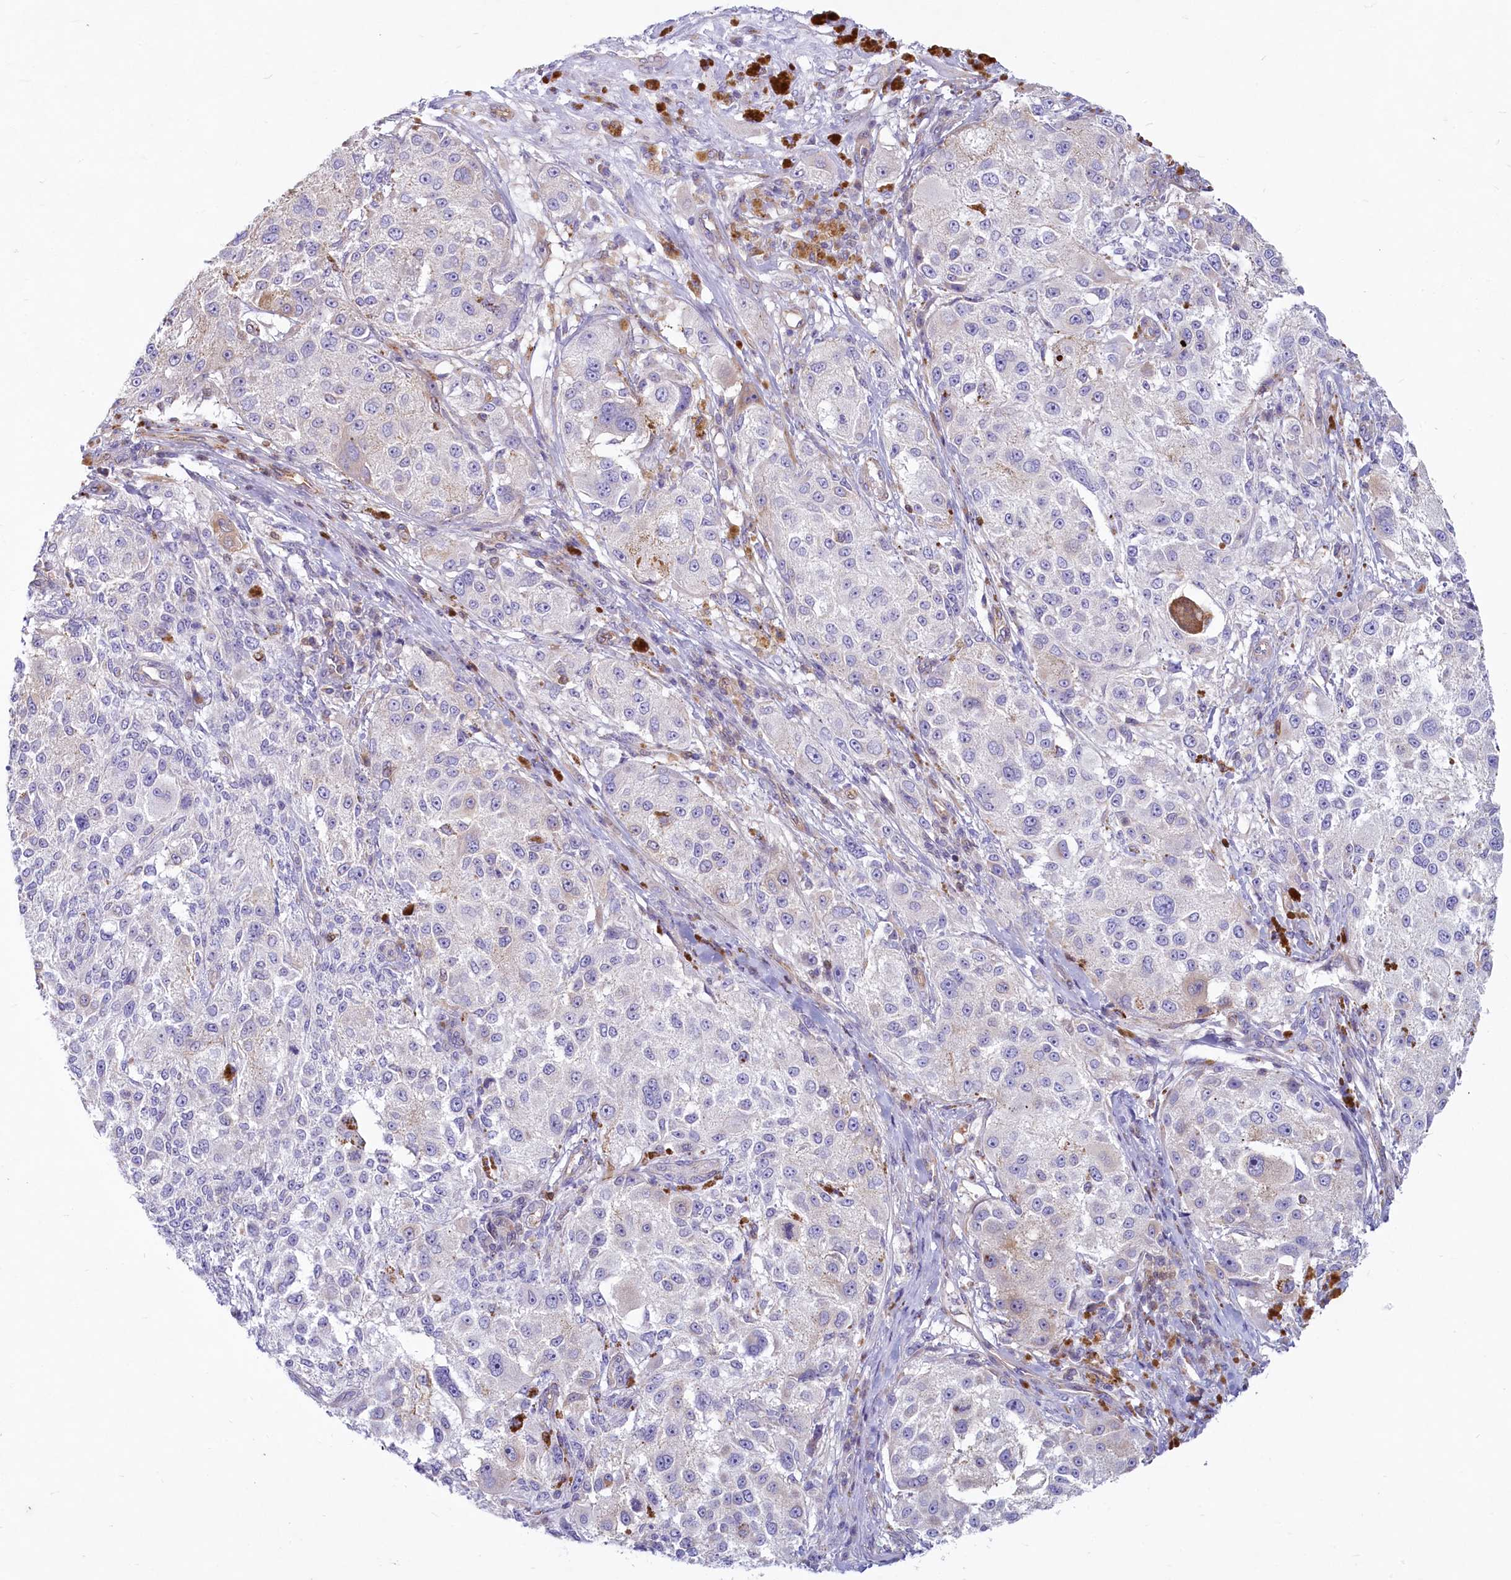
{"staining": {"intensity": "negative", "quantity": "none", "location": "none"}, "tissue": "melanoma", "cell_type": "Tumor cells", "image_type": "cancer", "snomed": [{"axis": "morphology", "description": "Necrosis, NOS"}, {"axis": "morphology", "description": "Malignant melanoma, NOS"}, {"axis": "topography", "description": "Skin"}], "caption": "Malignant melanoma was stained to show a protein in brown. There is no significant staining in tumor cells.", "gene": "LMOD3", "patient": {"sex": "female", "age": 87}}